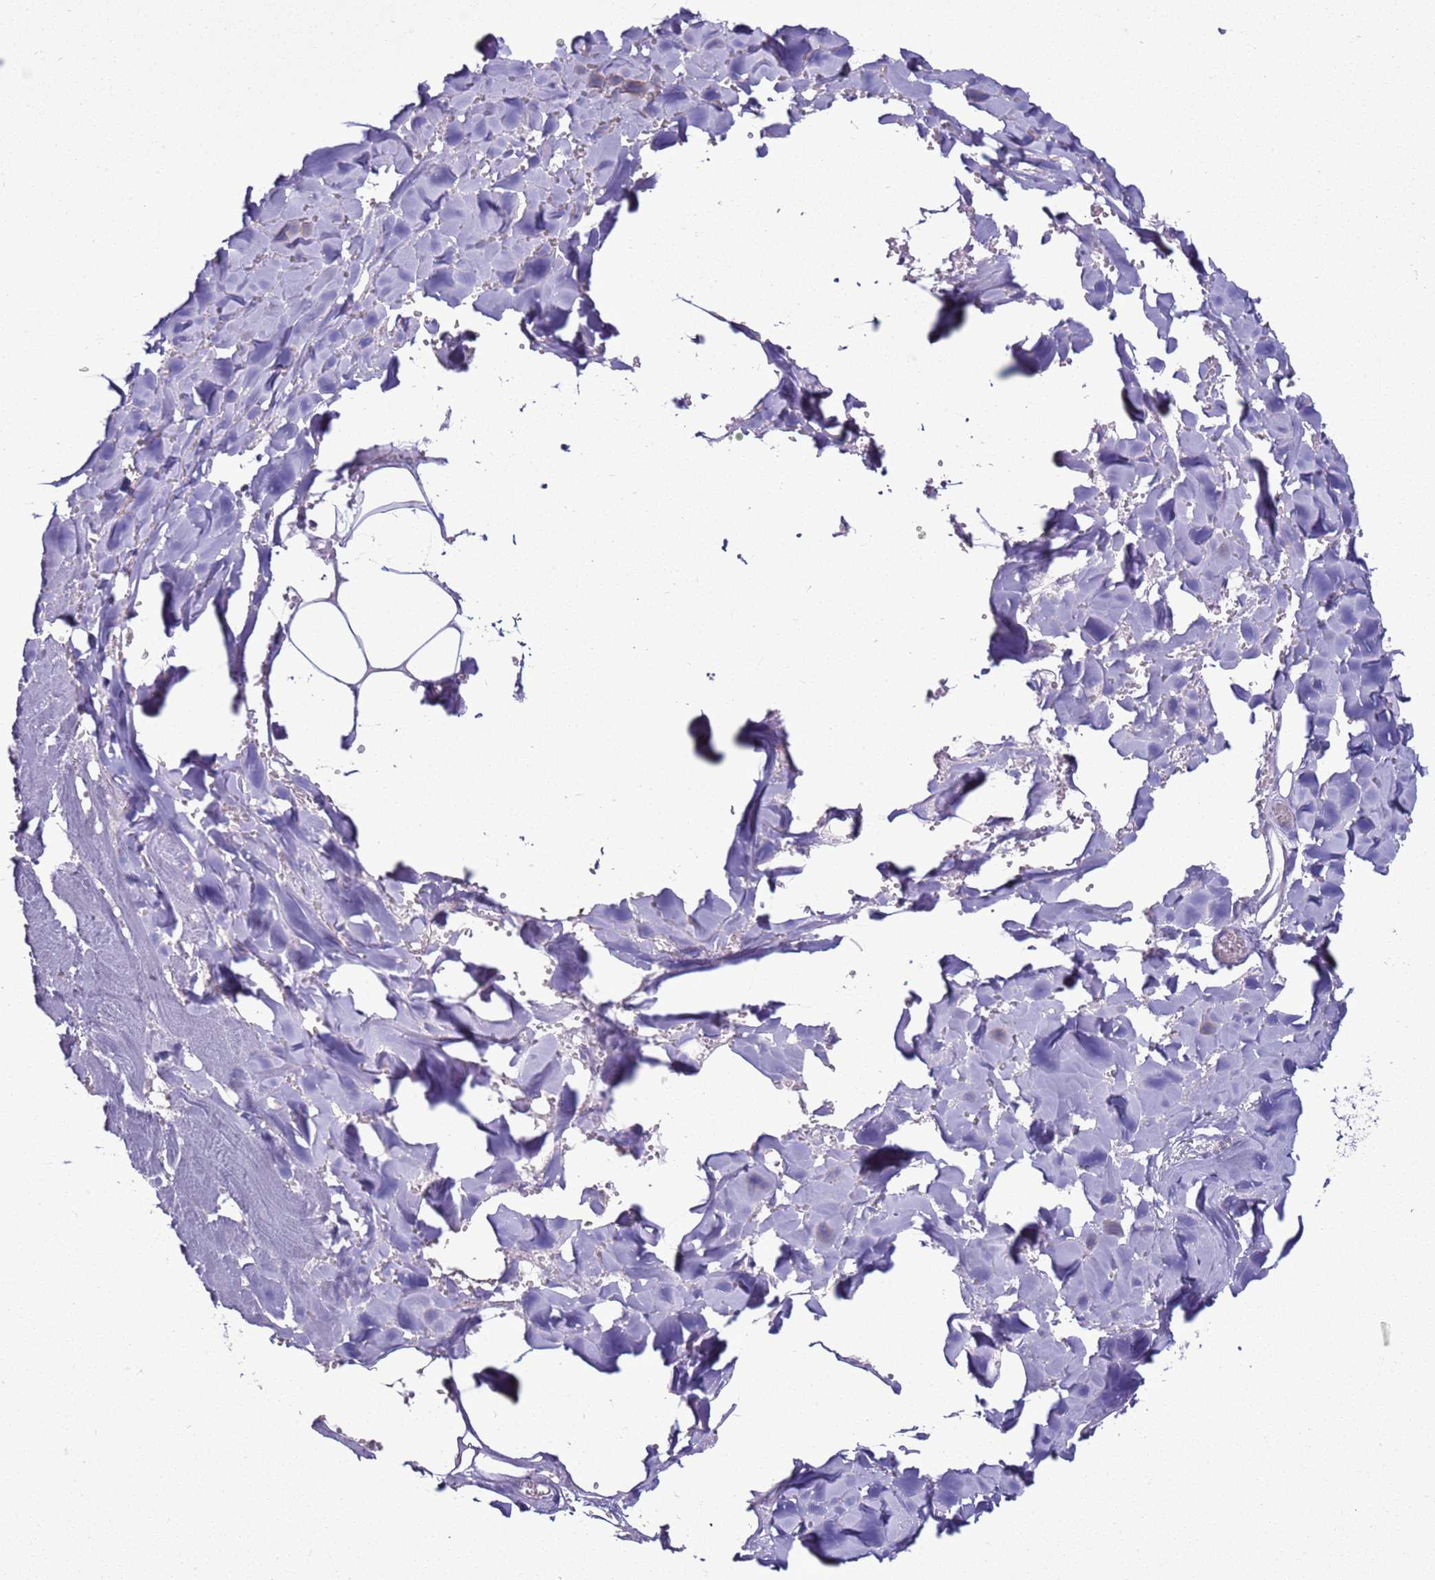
{"staining": {"intensity": "negative", "quantity": "none", "location": "none"}, "tissue": "adipose tissue", "cell_type": "Adipocytes", "image_type": "normal", "snomed": [{"axis": "morphology", "description": "Normal tissue, NOS"}, {"axis": "topography", "description": "Salivary gland"}, {"axis": "topography", "description": "Peripheral nerve tissue"}], "caption": "Immunohistochemistry (IHC) micrograph of normal adipose tissue: adipose tissue stained with DAB displays no significant protein positivity in adipocytes.", "gene": "LRRC10B", "patient": {"sex": "male", "age": 38}}